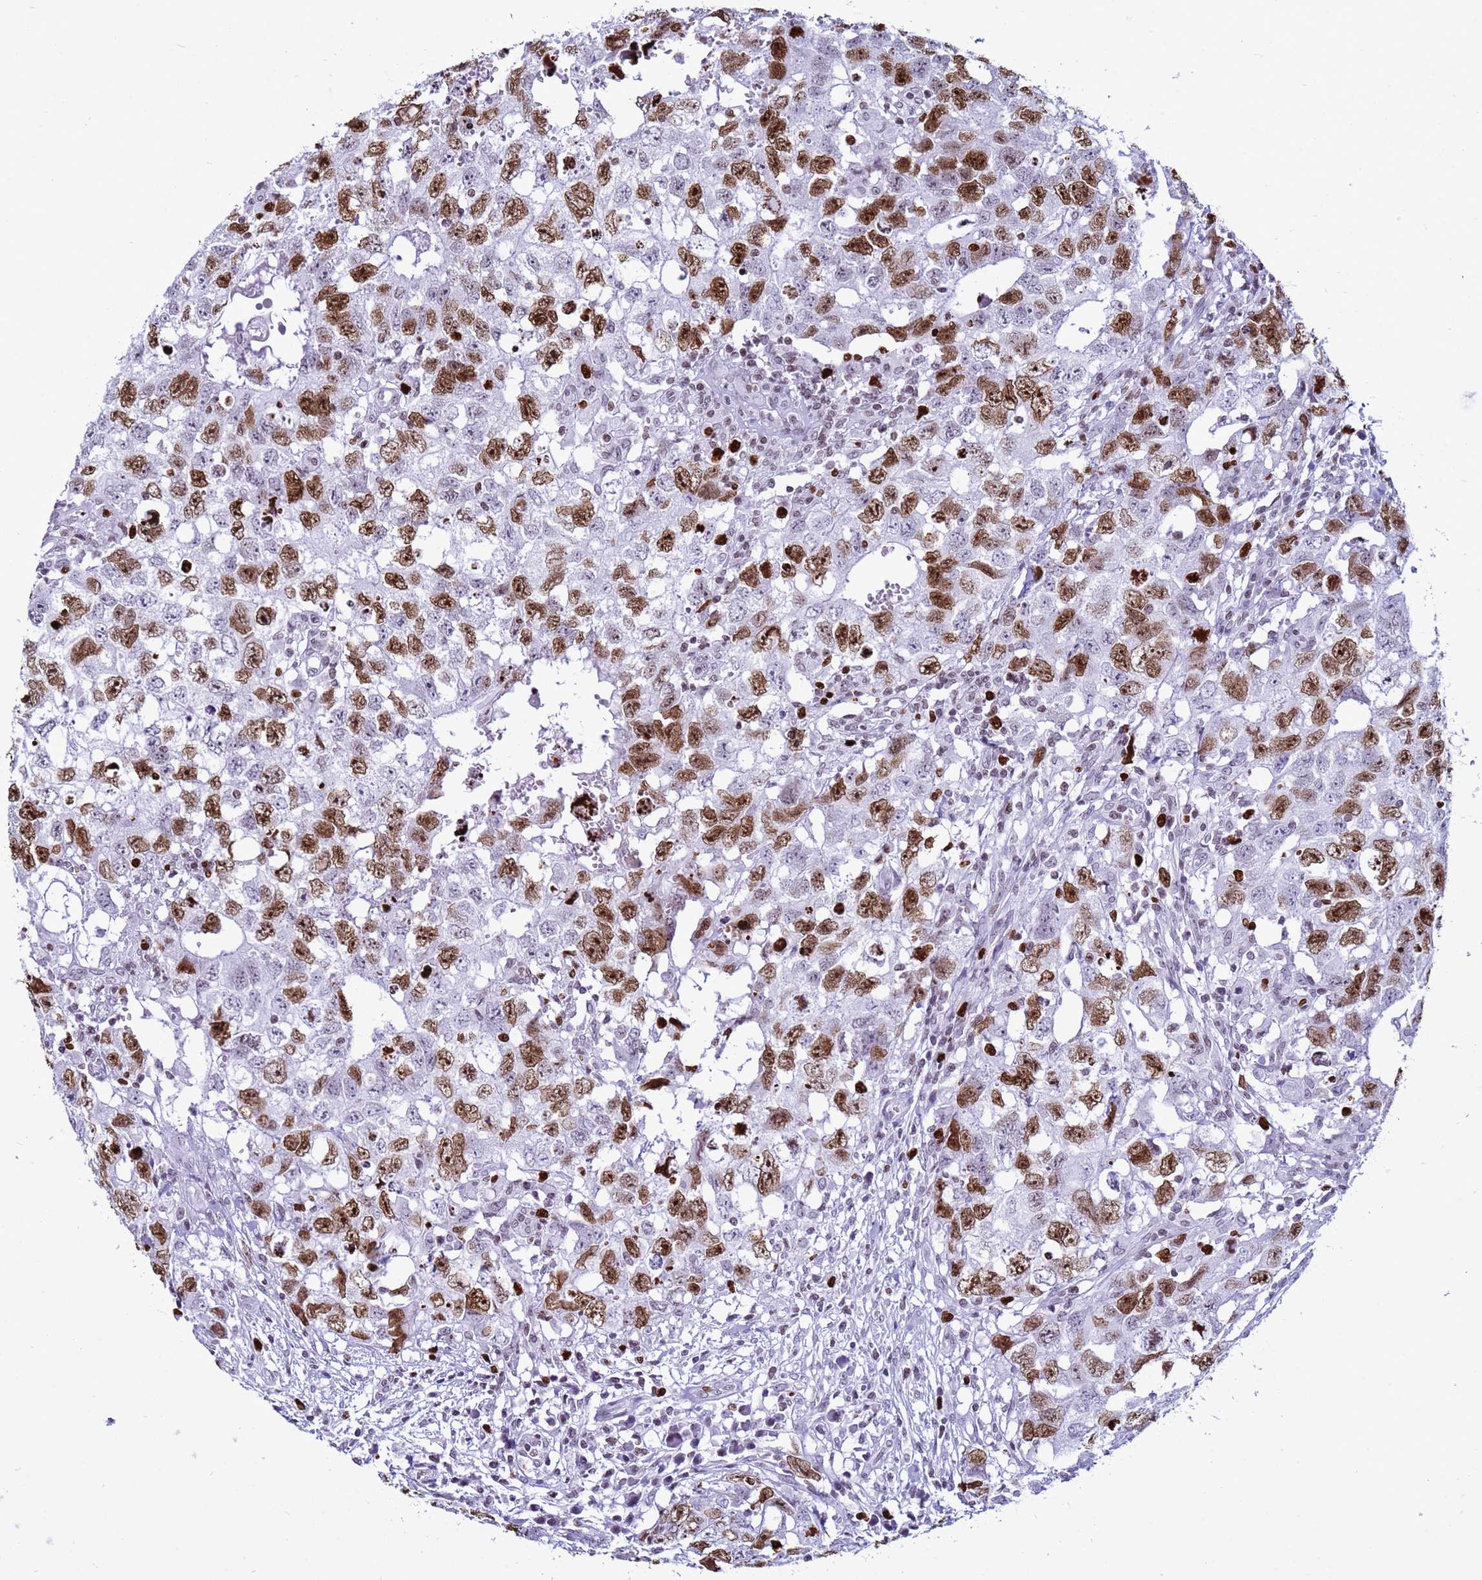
{"staining": {"intensity": "strong", "quantity": ">75%", "location": "nuclear"}, "tissue": "testis cancer", "cell_type": "Tumor cells", "image_type": "cancer", "snomed": [{"axis": "morphology", "description": "Seminoma, NOS"}, {"axis": "morphology", "description": "Carcinoma, Embryonal, NOS"}, {"axis": "topography", "description": "Testis"}], "caption": "Protein expression by immunohistochemistry (IHC) exhibits strong nuclear positivity in about >75% of tumor cells in testis cancer. The protein of interest is stained brown, and the nuclei are stained in blue (DAB (3,3'-diaminobenzidine) IHC with brightfield microscopy, high magnification).", "gene": "H4C8", "patient": {"sex": "male", "age": 29}}